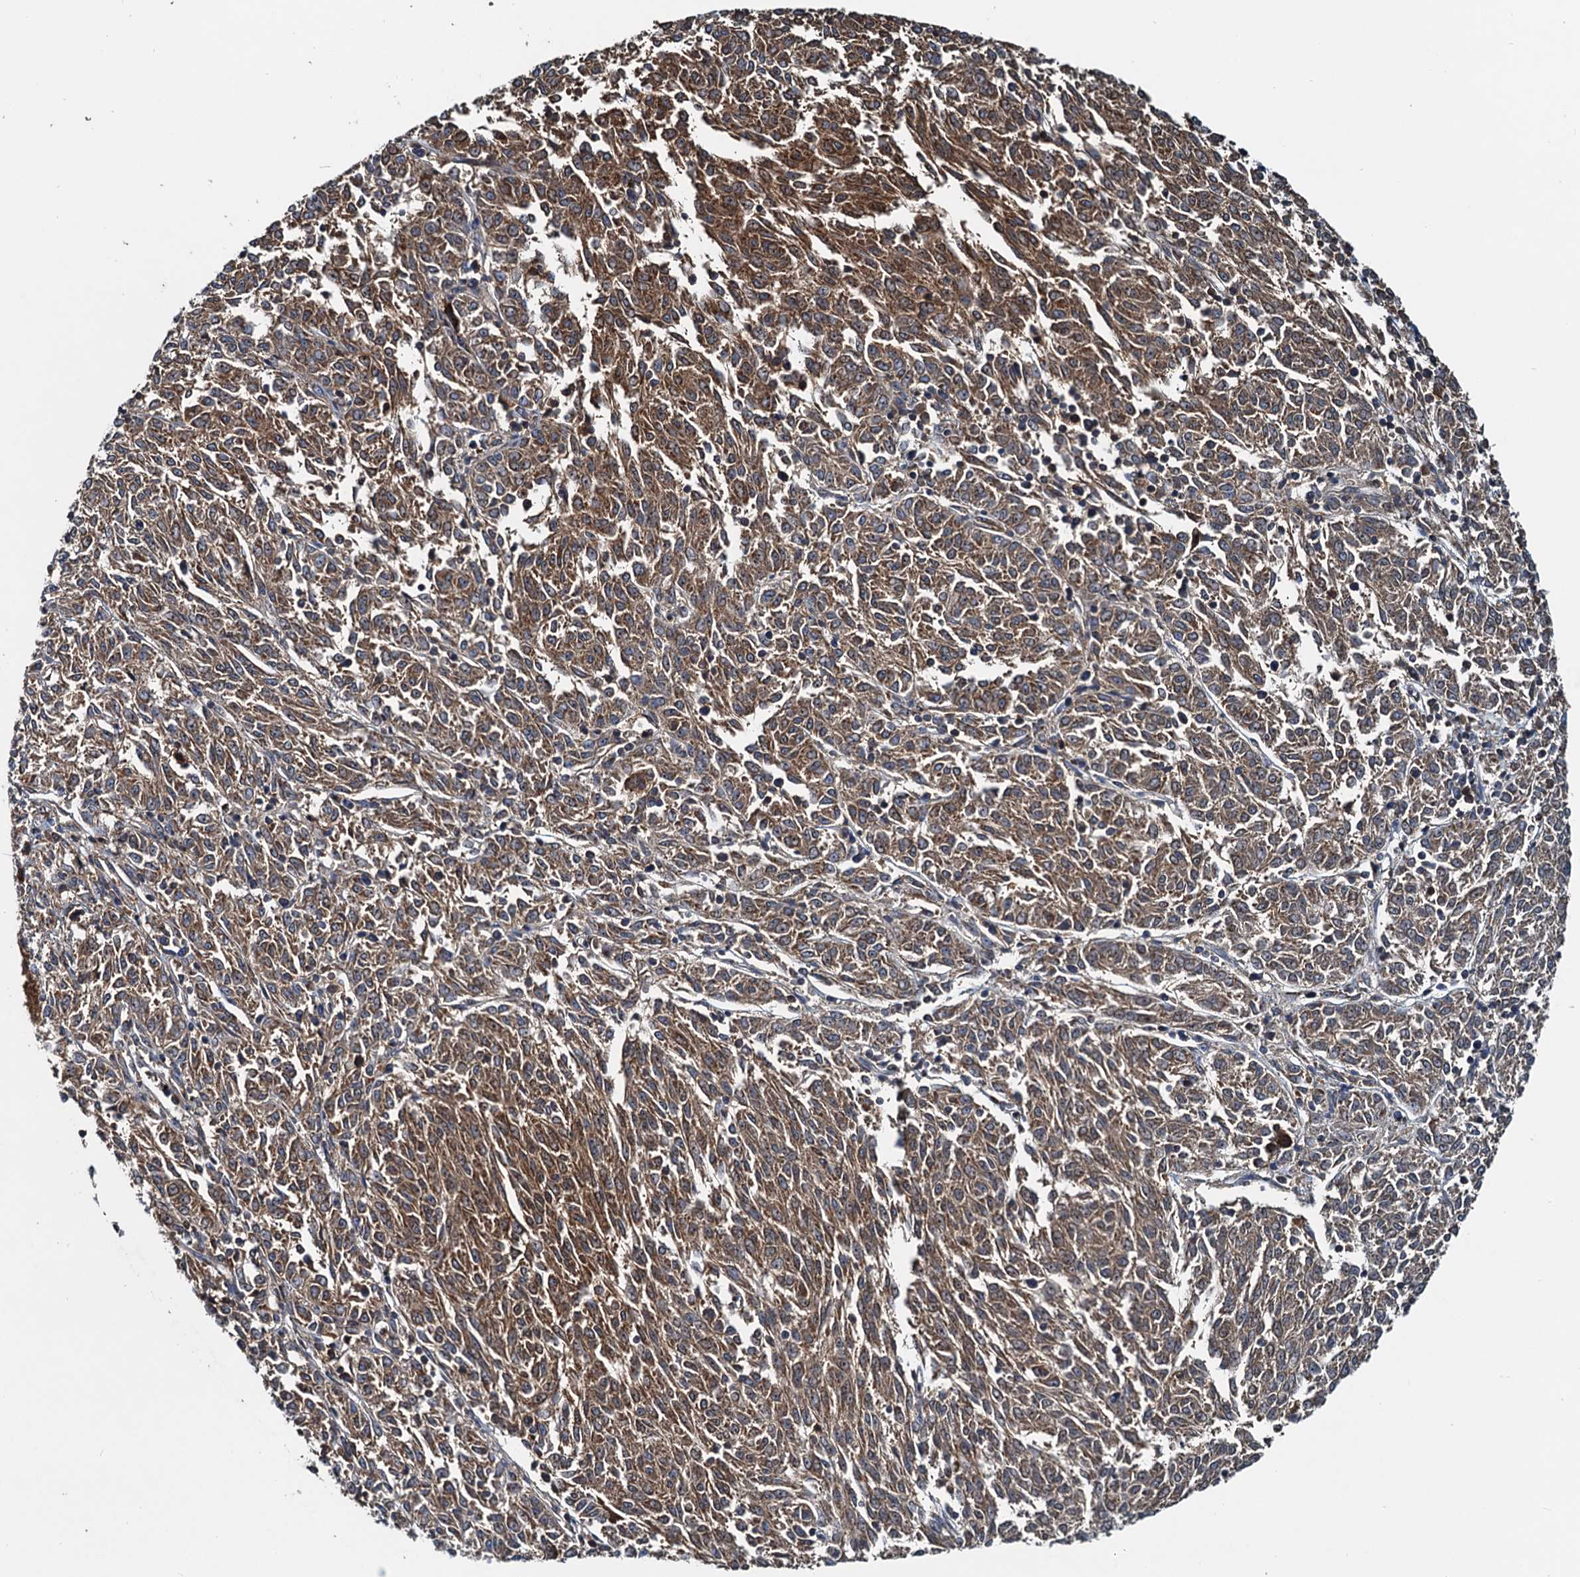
{"staining": {"intensity": "moderate", "quantity": ">75%", "location": "cytoplasmic/membranous"}, "tissue": "melanoma", "cell_type": "Tumor cells", "image_type": "cancer", "snomed": [{"axis": "morphology", "description": "Malignant melanoma, NOS"}, {"axis": "topography", "description": "Skin"}], "caption": "This image shows melanoma stained with IHC to label a protein in brown. The cytoplasmic/membranous of tumor cells show moderate positivity for the protein. Nuclei are counter-stained blue.", "gene": "USP6NL", "patient": {"sex": "female", "age": 72}}